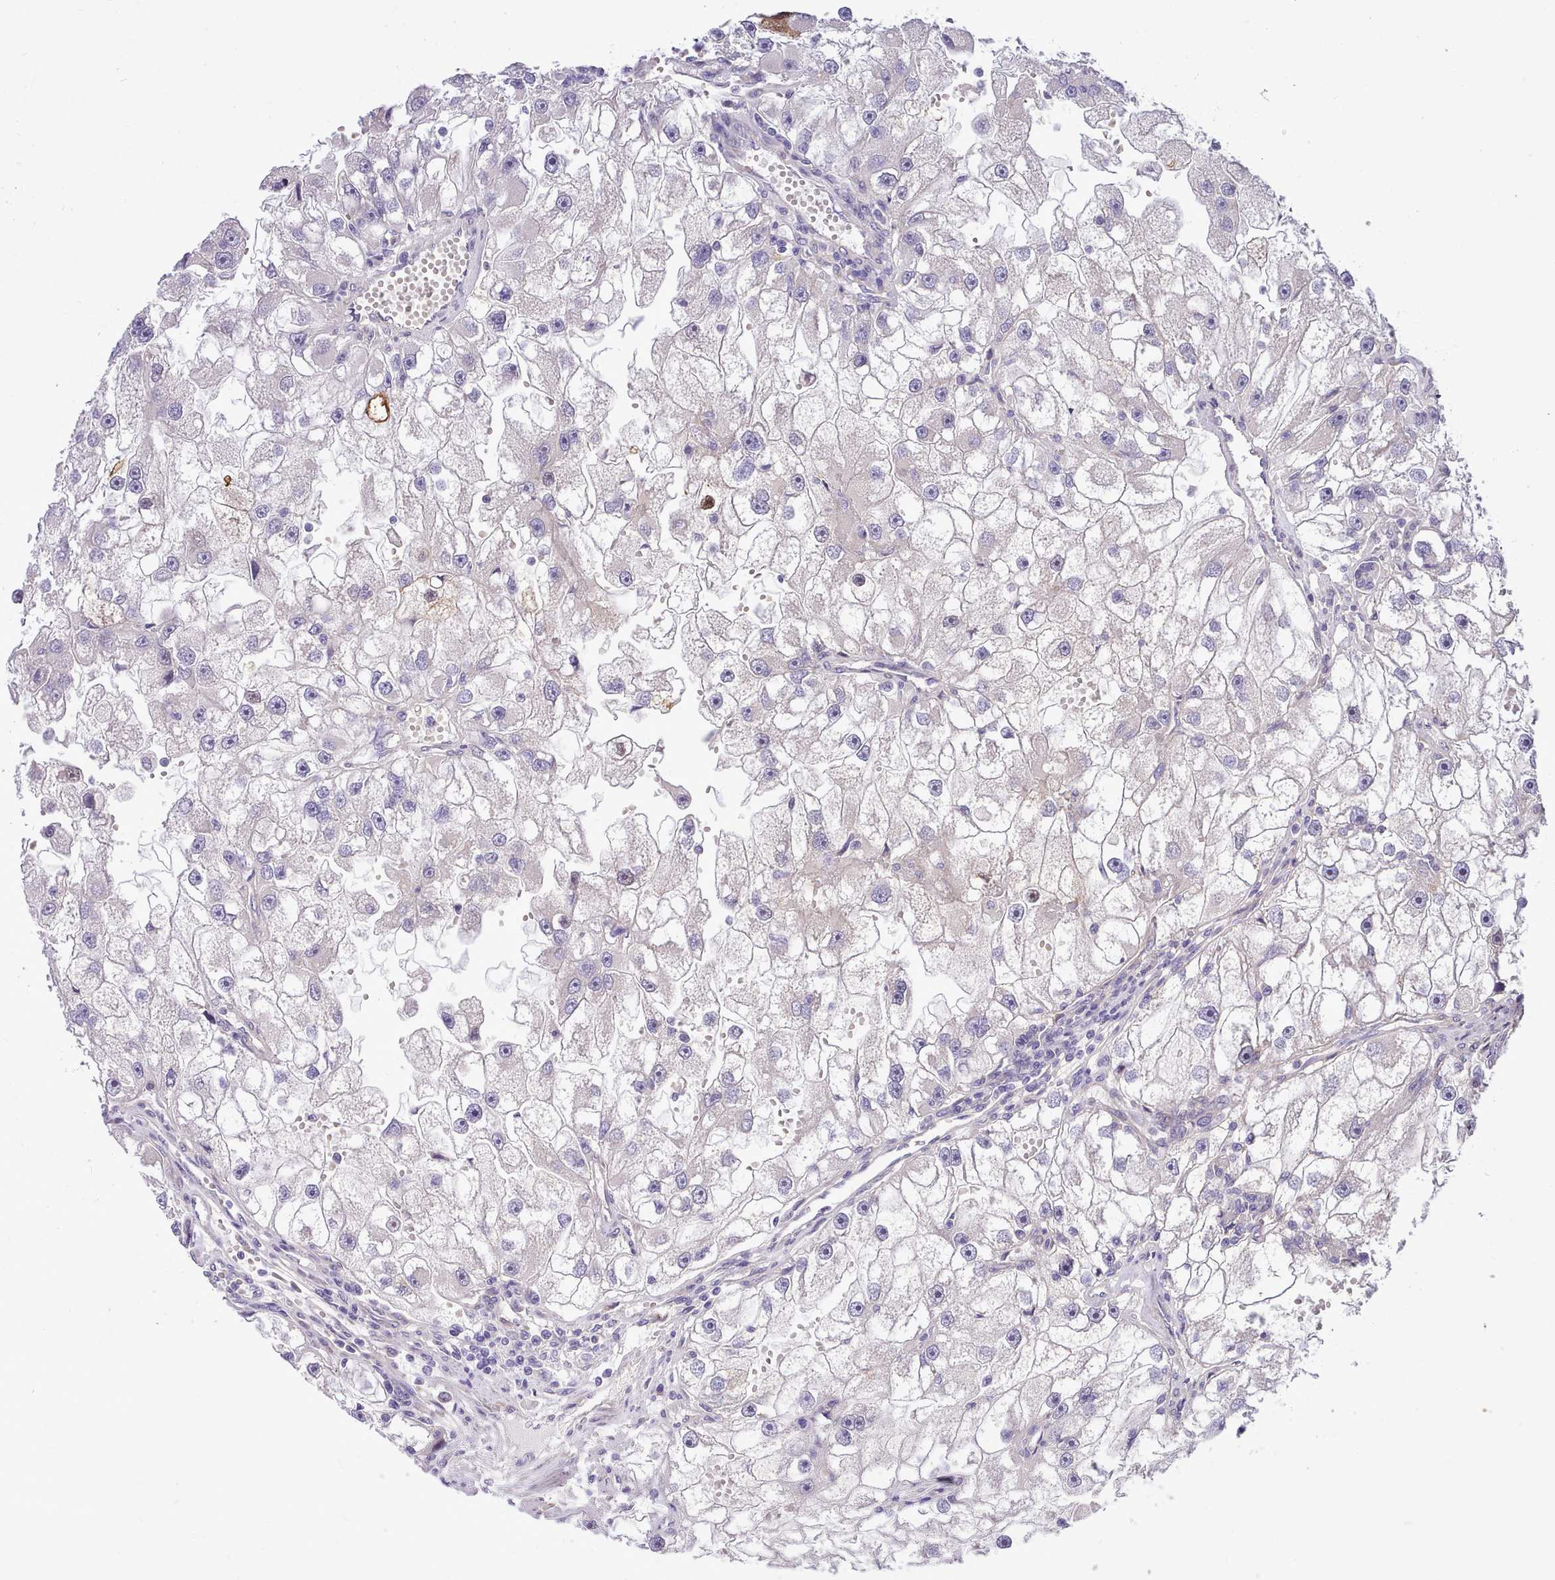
{"staining": {"intensity": "negative", "quantity": "none", "location": "none"}, "tissue": "renal cancer", "cell_type": "Tumor cells", "image_type": "cancer", "snomed": [{"axis": "morphology", "description": "Adenocarcinoma, NOS"}, {"axis": "topography", "description": "Kidney"}], "caption": "Tumor cells show no significant staining in renal cancer (adenocarcinoma). The staining was performed using DAB to visualize the protein expression in brown, while the nuclei were stained in blue with hematoxylin (Magnification: 20x).", "gene": "HOXB7", "patient": {"sex": "male", "age": 63}}